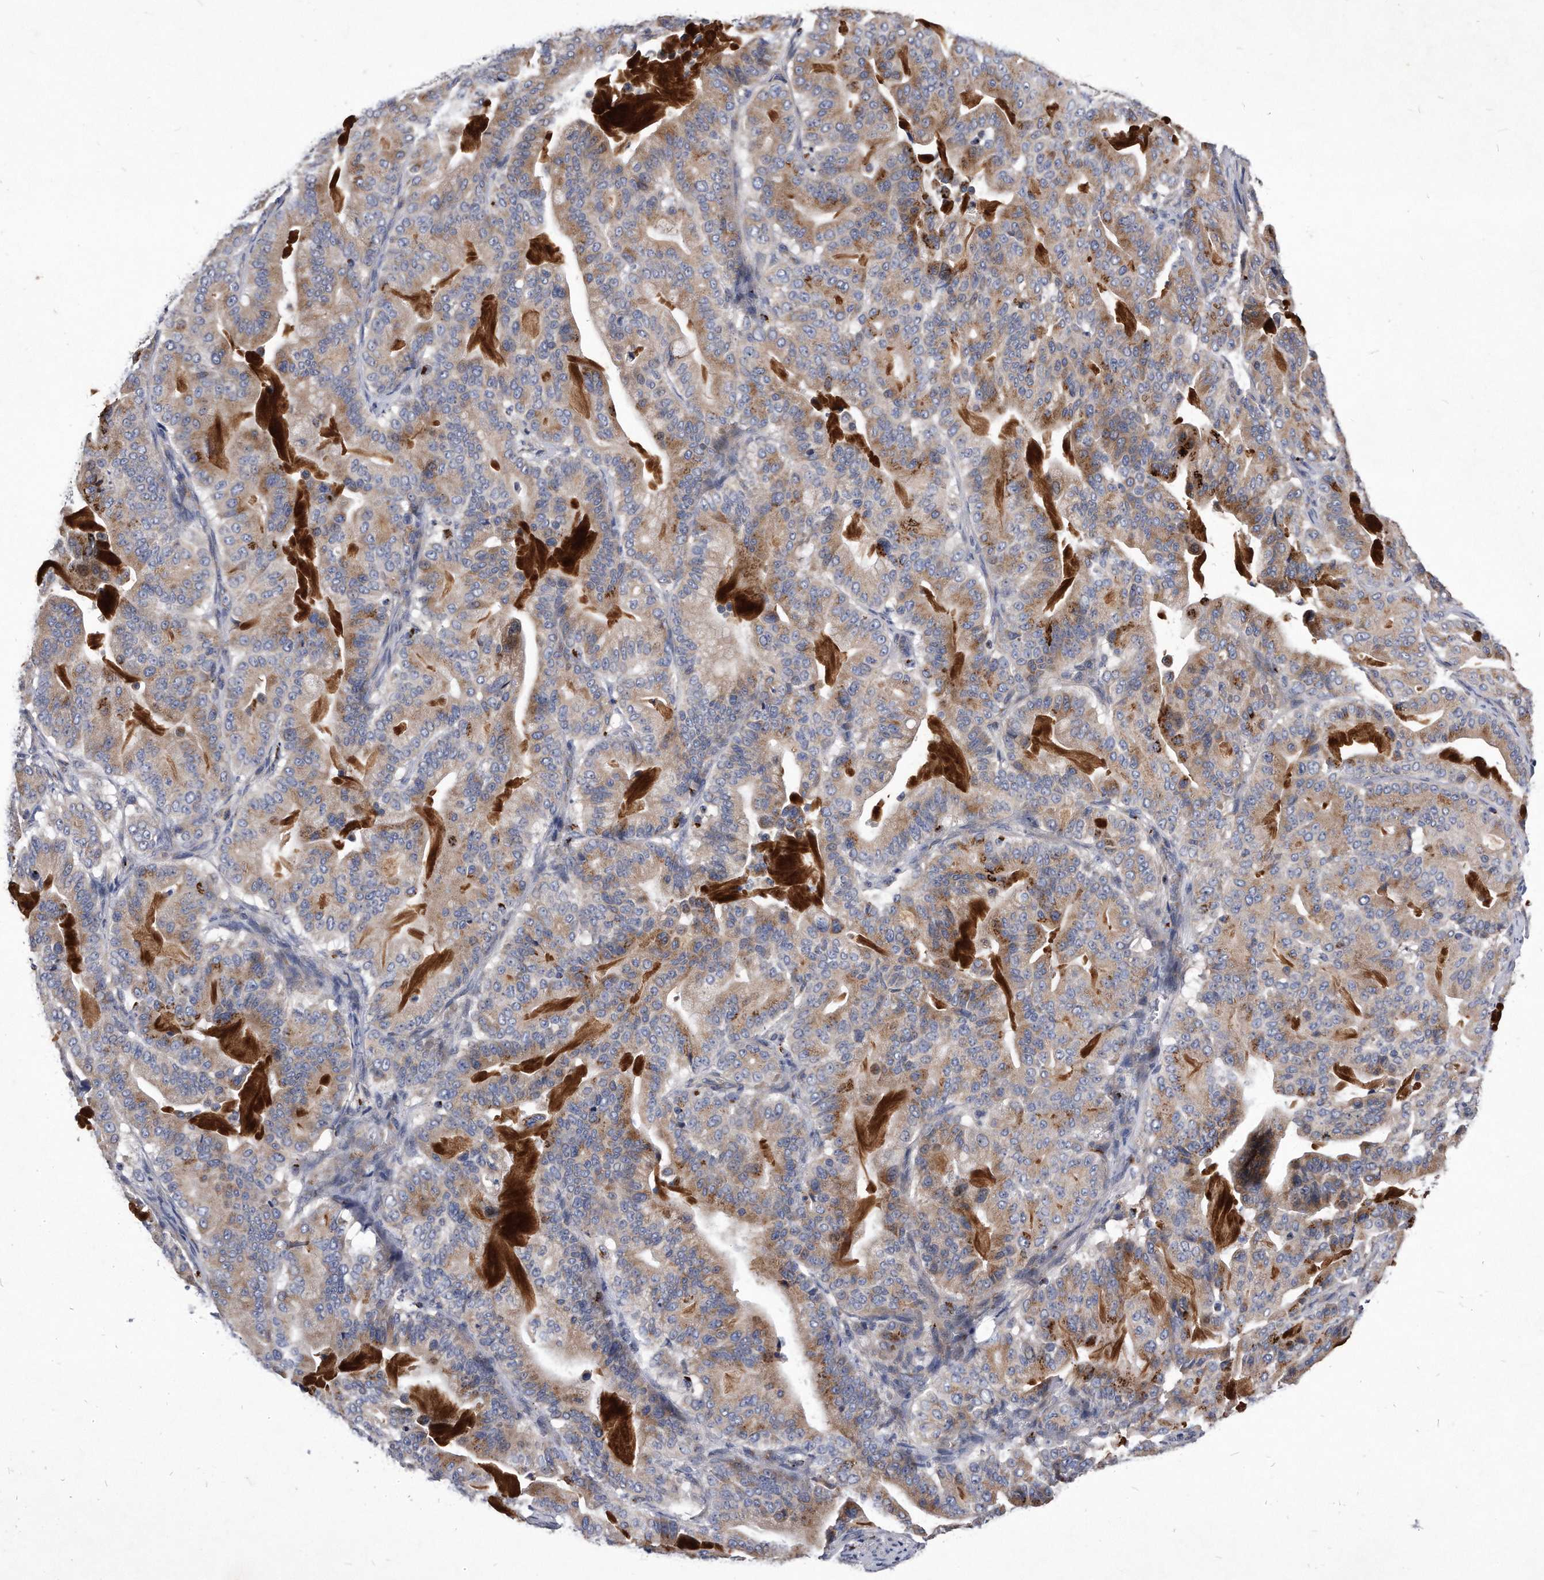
{"staining": {"intensity": "moderate", "quantity": ">75%", "location": "cytoplasmic/membranous"}, "tissue": "pancreatic cancer", "cell_type": "Tumor cells", "image_type": "cancer", "snomed": [{"axis": "morphology", "description": "Adenocarcinoma, NOS"}, {"axis": "topography", "description": "Pancreas"}], "caption": "Immunohistochemical staining of adenocarcinoma (pancreatic) demonstrates medium levels of moderate cytoplasmic/membranous protein positivity in about >75% of tumor cells. Nuclei are stained in blue.", "gene": "MGAT4A", "patient": {"sex": "male", "age": 63}}